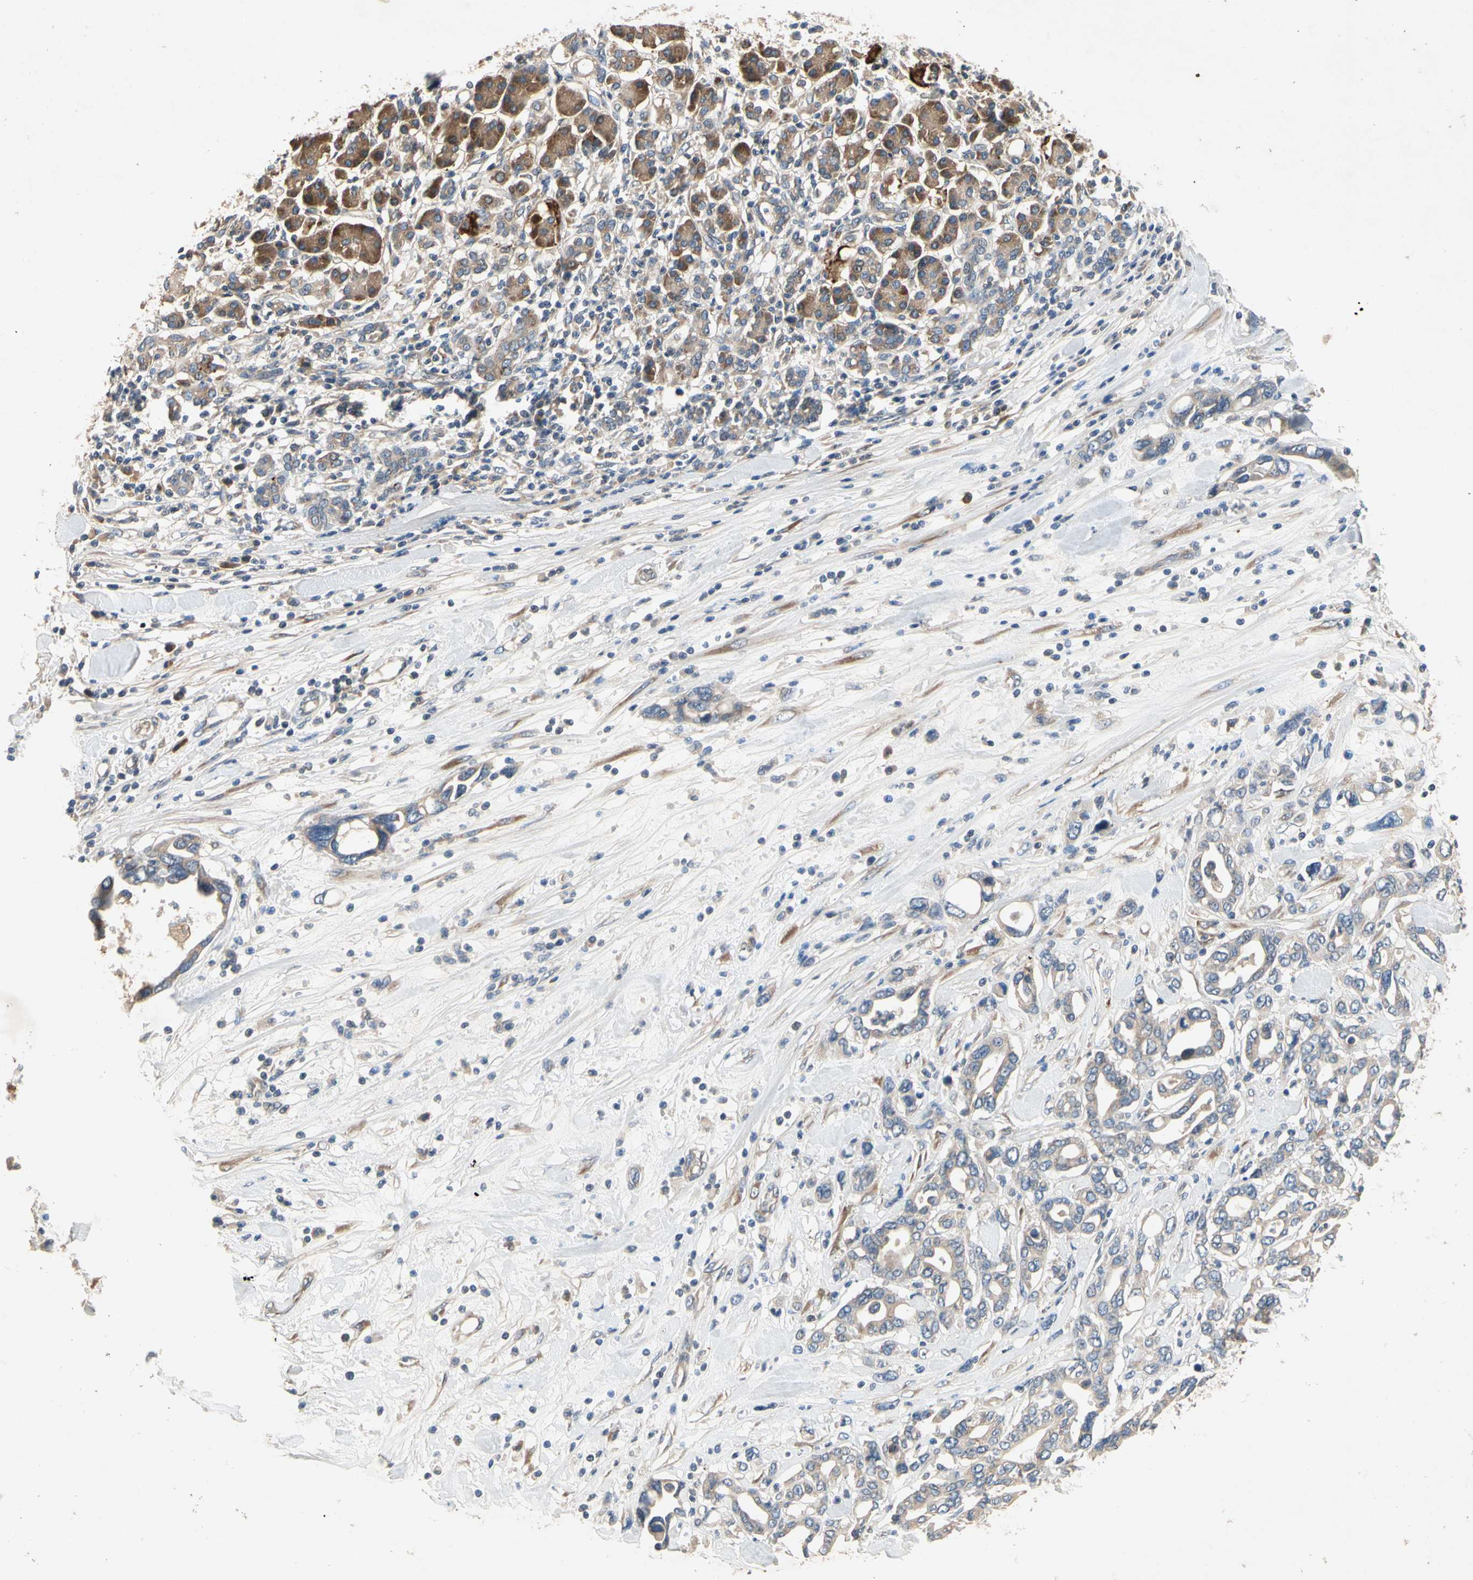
{"staining": {"intensity": "weak", "quantity": ">75%", "location": "cytoplasmic/membranous"}, "tissue": "pancreatic cancer", "cell_type": "Tumor cells", "image_type": "cancer", "snomed": [{"axis": "morphology", "description": "Adenocarcinoma, NOS"}, {"axis": "topography", "description": "Pancreas"}], "caption": "Human pancreatic adenocarcinoma stained with a brown dye shows weak cytoplasmic/membranous positive positivity in about >75% of tumor cells.", "gene": "XYLT1", "patient": {"sex": "female", "age": 57}}